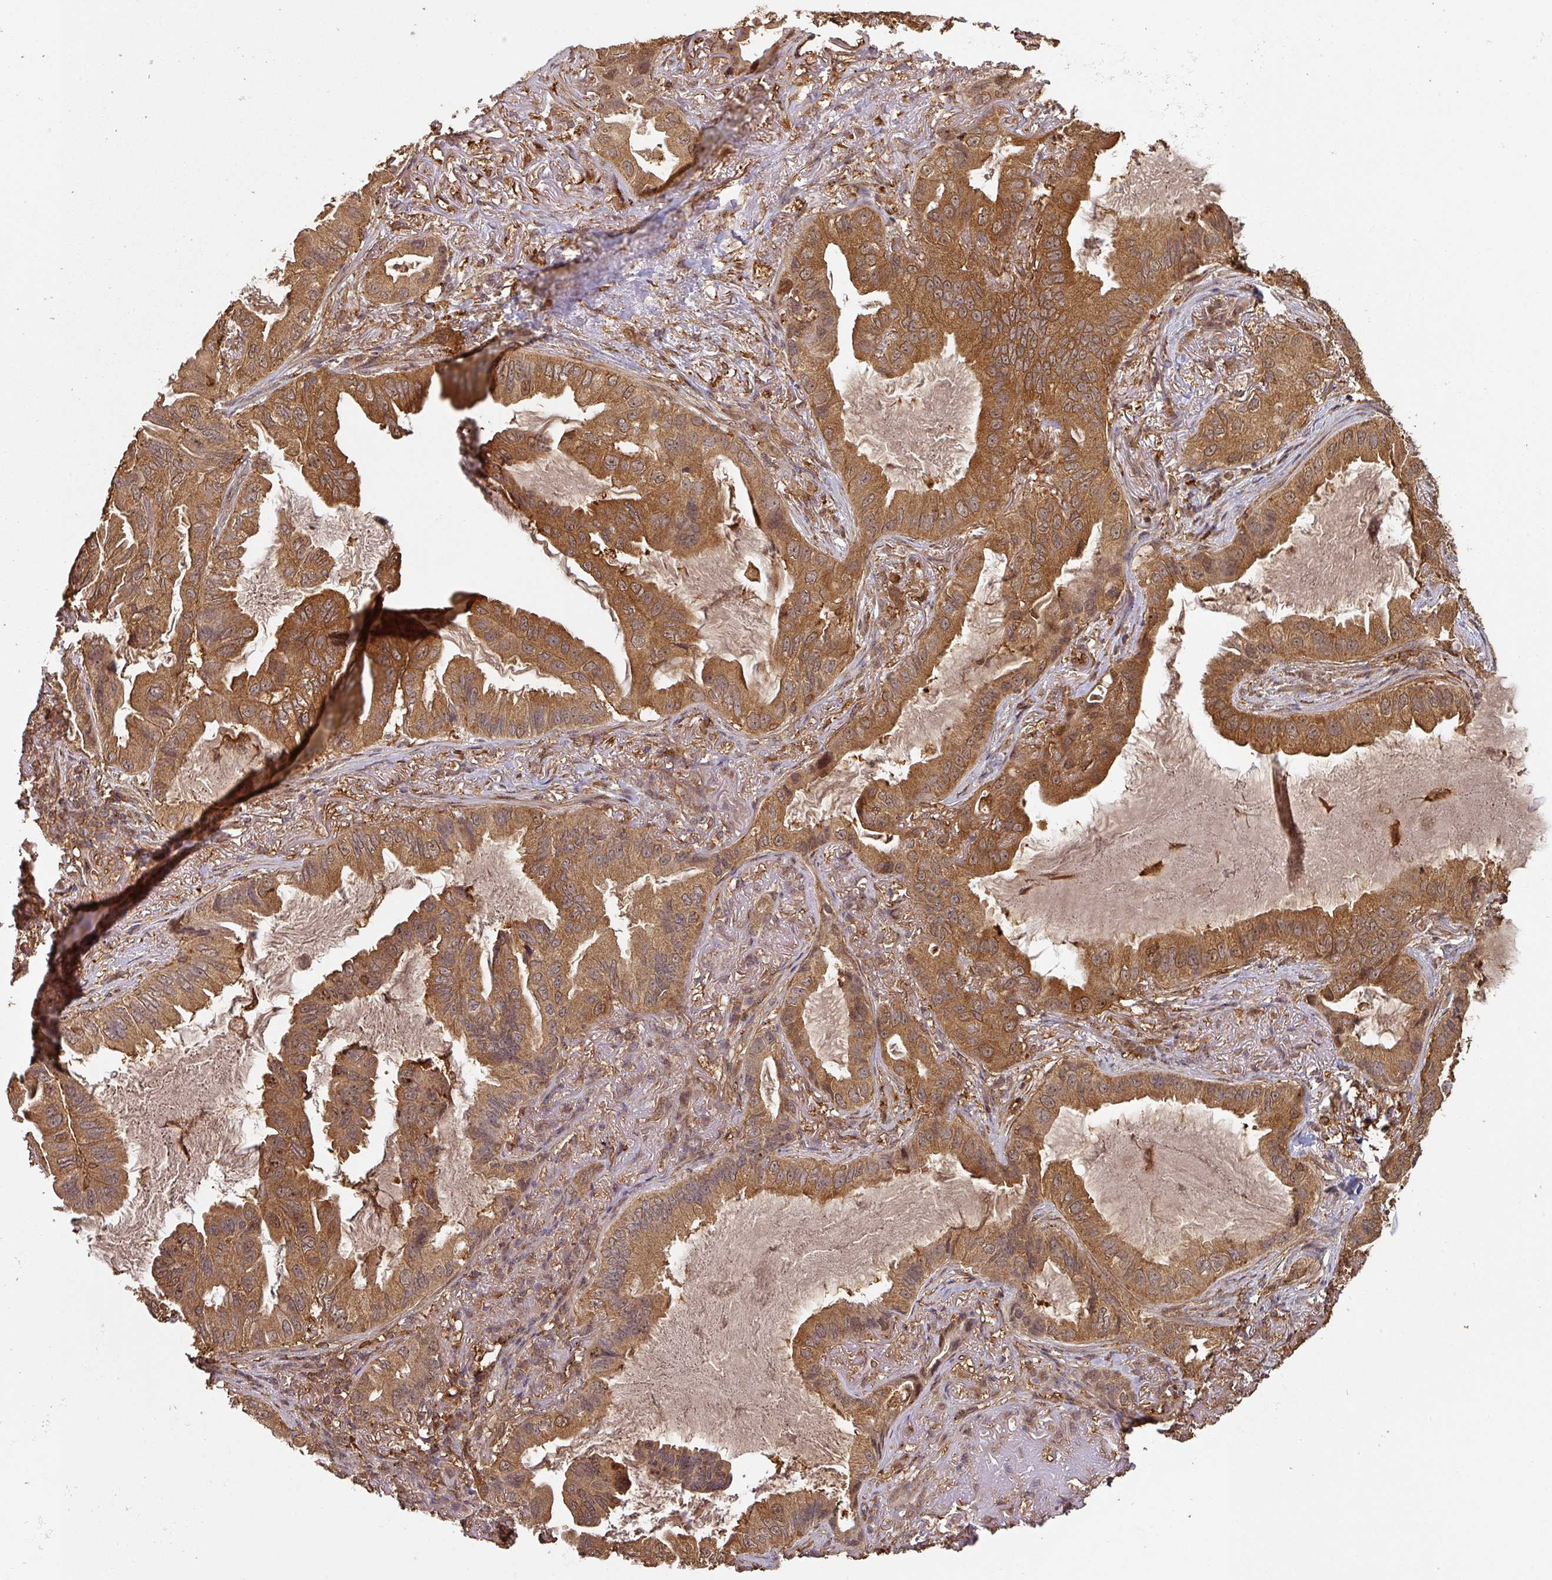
{"staining": {"intensity": "strong", "quantity": ">75%", "location": "cytoplasmic/membranous"}, "tissue": "lung cancer", "cell_type": "Tumor cells", "image_type": "cancer", "snomed": [{"axis": "morphology", "description": "Adenocarcinoma, NOS"}, {"axis": "topography", "description": "Lung"}], "caption": "Immunohistochemistry image of human lung cancer stained for a protein (brown), which reveals high levels of strong cytoplasmic/membranous staining in approximately >75% of tumor cells.", "gene": "ZNF322", "patient": {"sex": "female", "age": 69}}